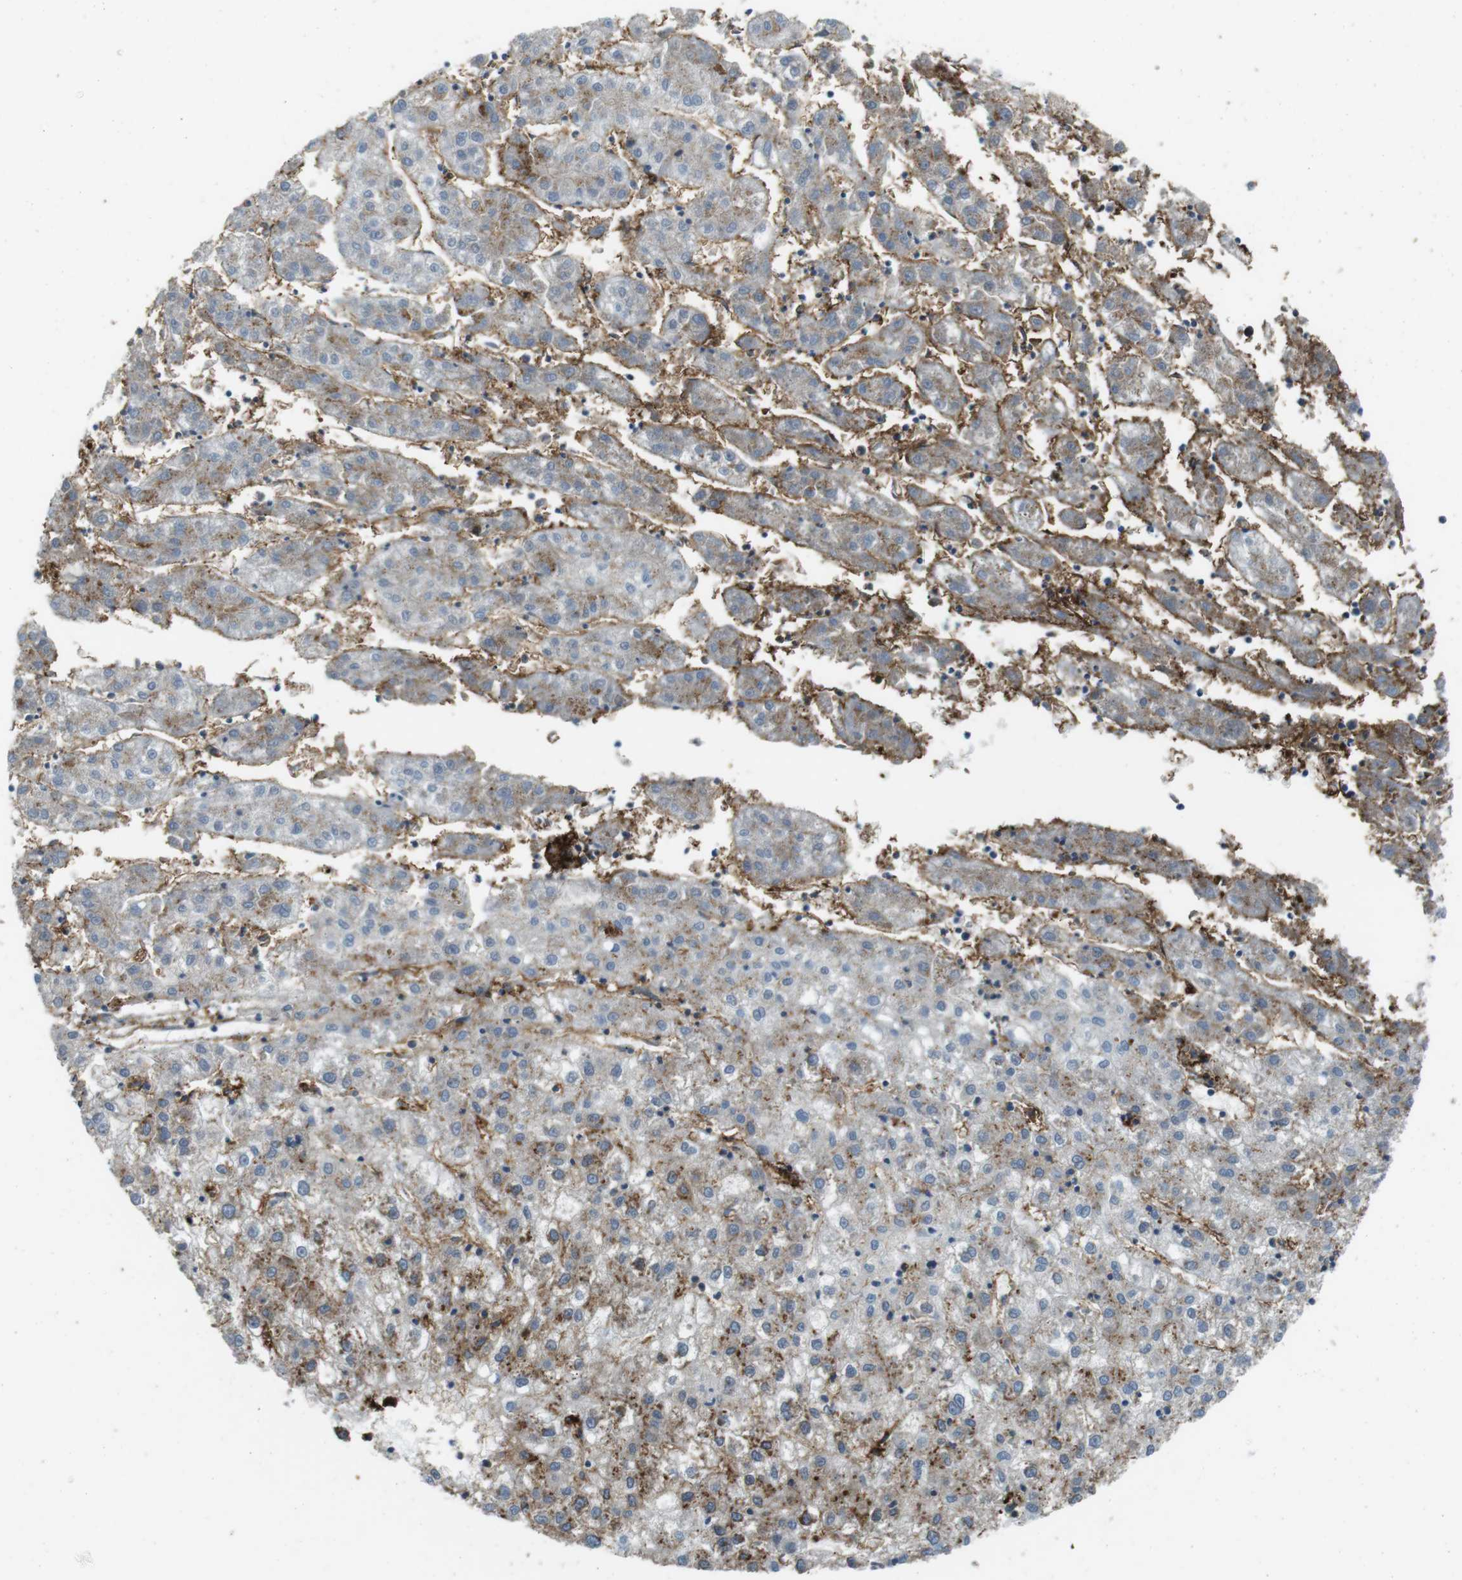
{"staining": {"intensity": "weak", "quantity": "<25%", "location": "cytoplasmic/membranous"}, "tissue": "liver cancer", "cell_type": "Tumor cells", "image_type": "cancer", "snomed": [{"axis": "morphology", "description": "Carcinoma, Hepatocellular, NOS"}, {"axis": "topography", "description": "Liver"}], "caption": "Tumor cells are negative for protein expression in human liver cancer (hepatocellular carcinoma).", "gene": "HLA-DRA", "patient": {"sex": "male", "age": 72}}